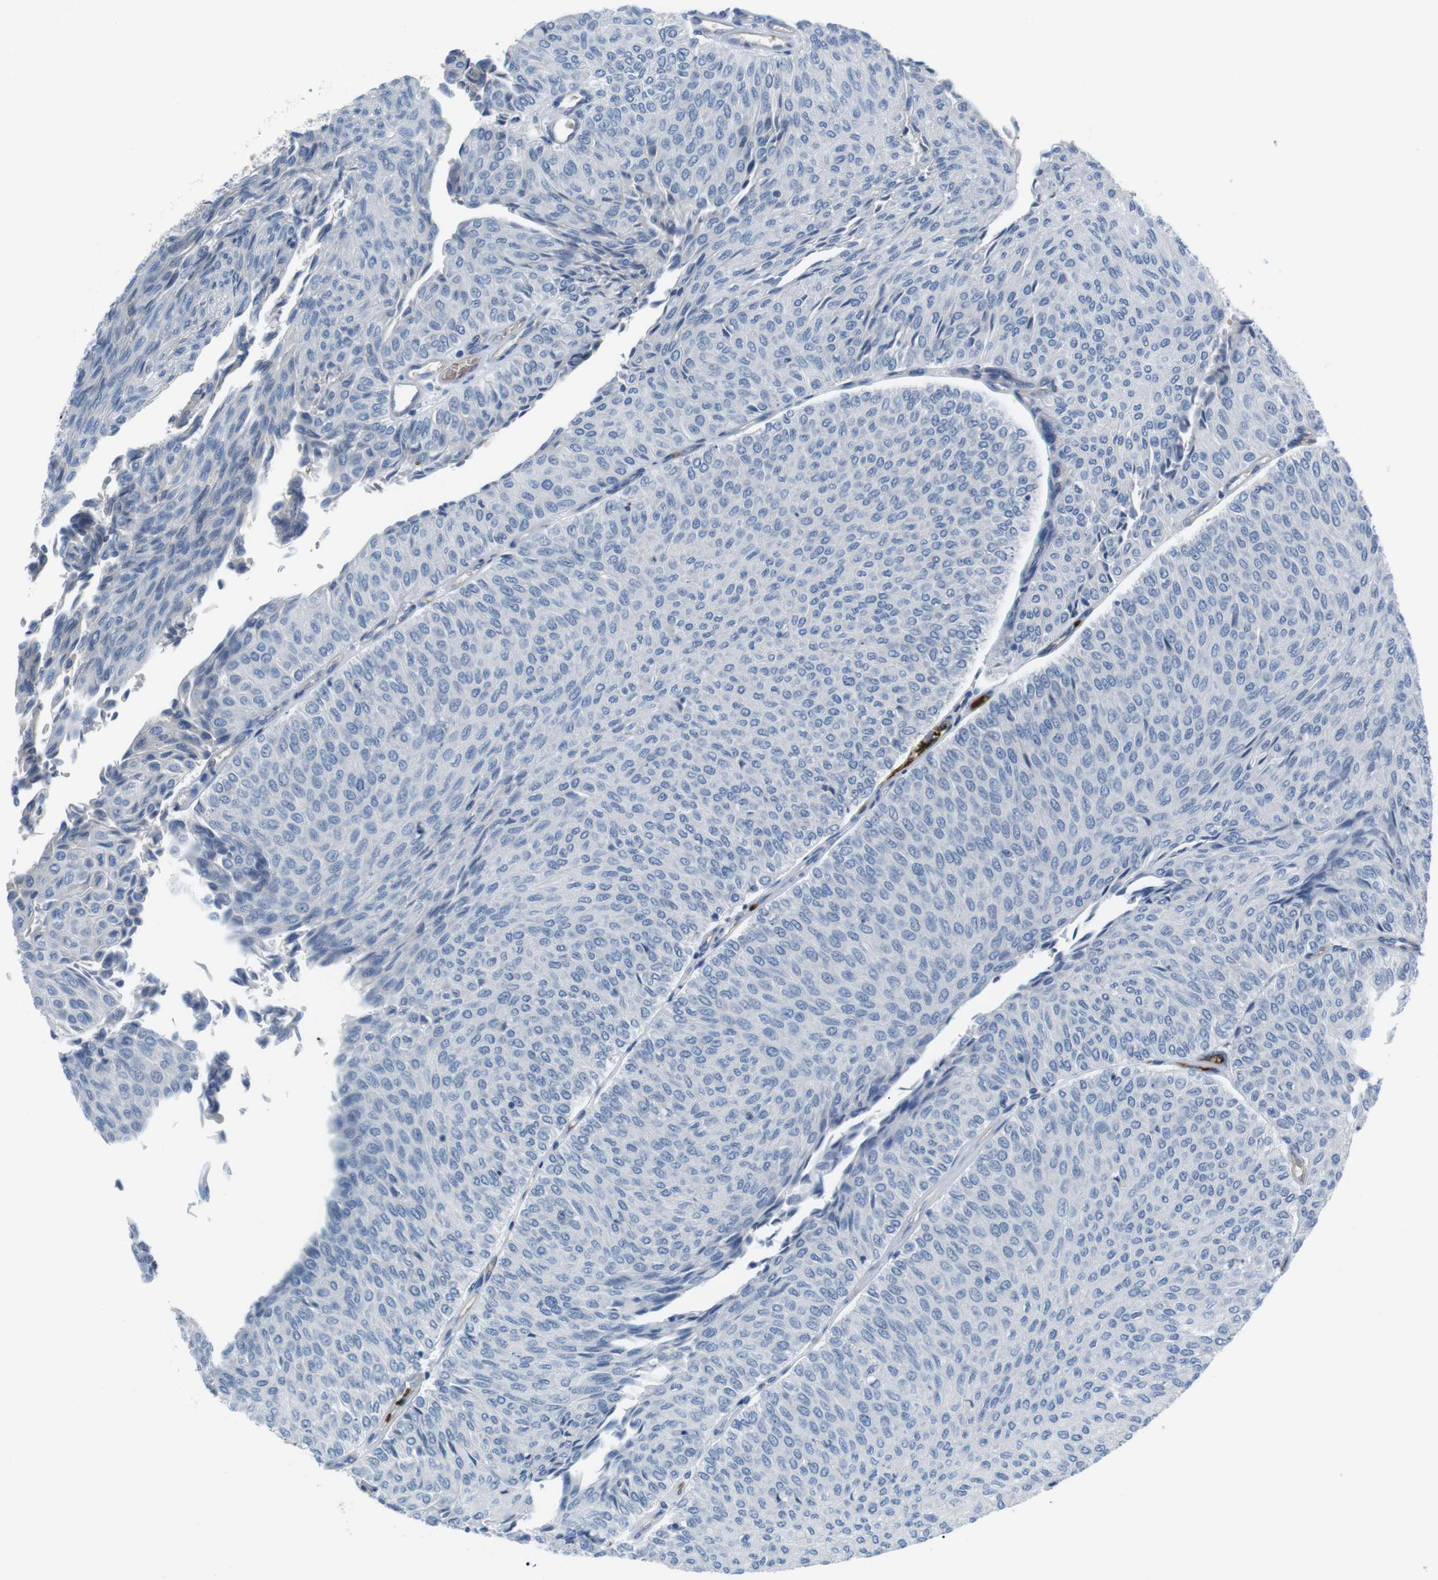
{"staining": {"intensity": "negative", "quantity": "none", "location": "none"}, "tissue": "urothelial cancer", "cell_type": "Tumor cells", "image_type": "cancer", "snomed": [{"axis": "morphology", "description": "Urothelial carcinoma, Low grade"}, {"axis": "topography", "description": "Urinary bladder"}], "caption": "Urothelial cancer stained for a protein using immunohistochemistry displays no positivity tumor cells.", "gene": "ADCY10", "patient": {"sex": "male", "age": 78}}